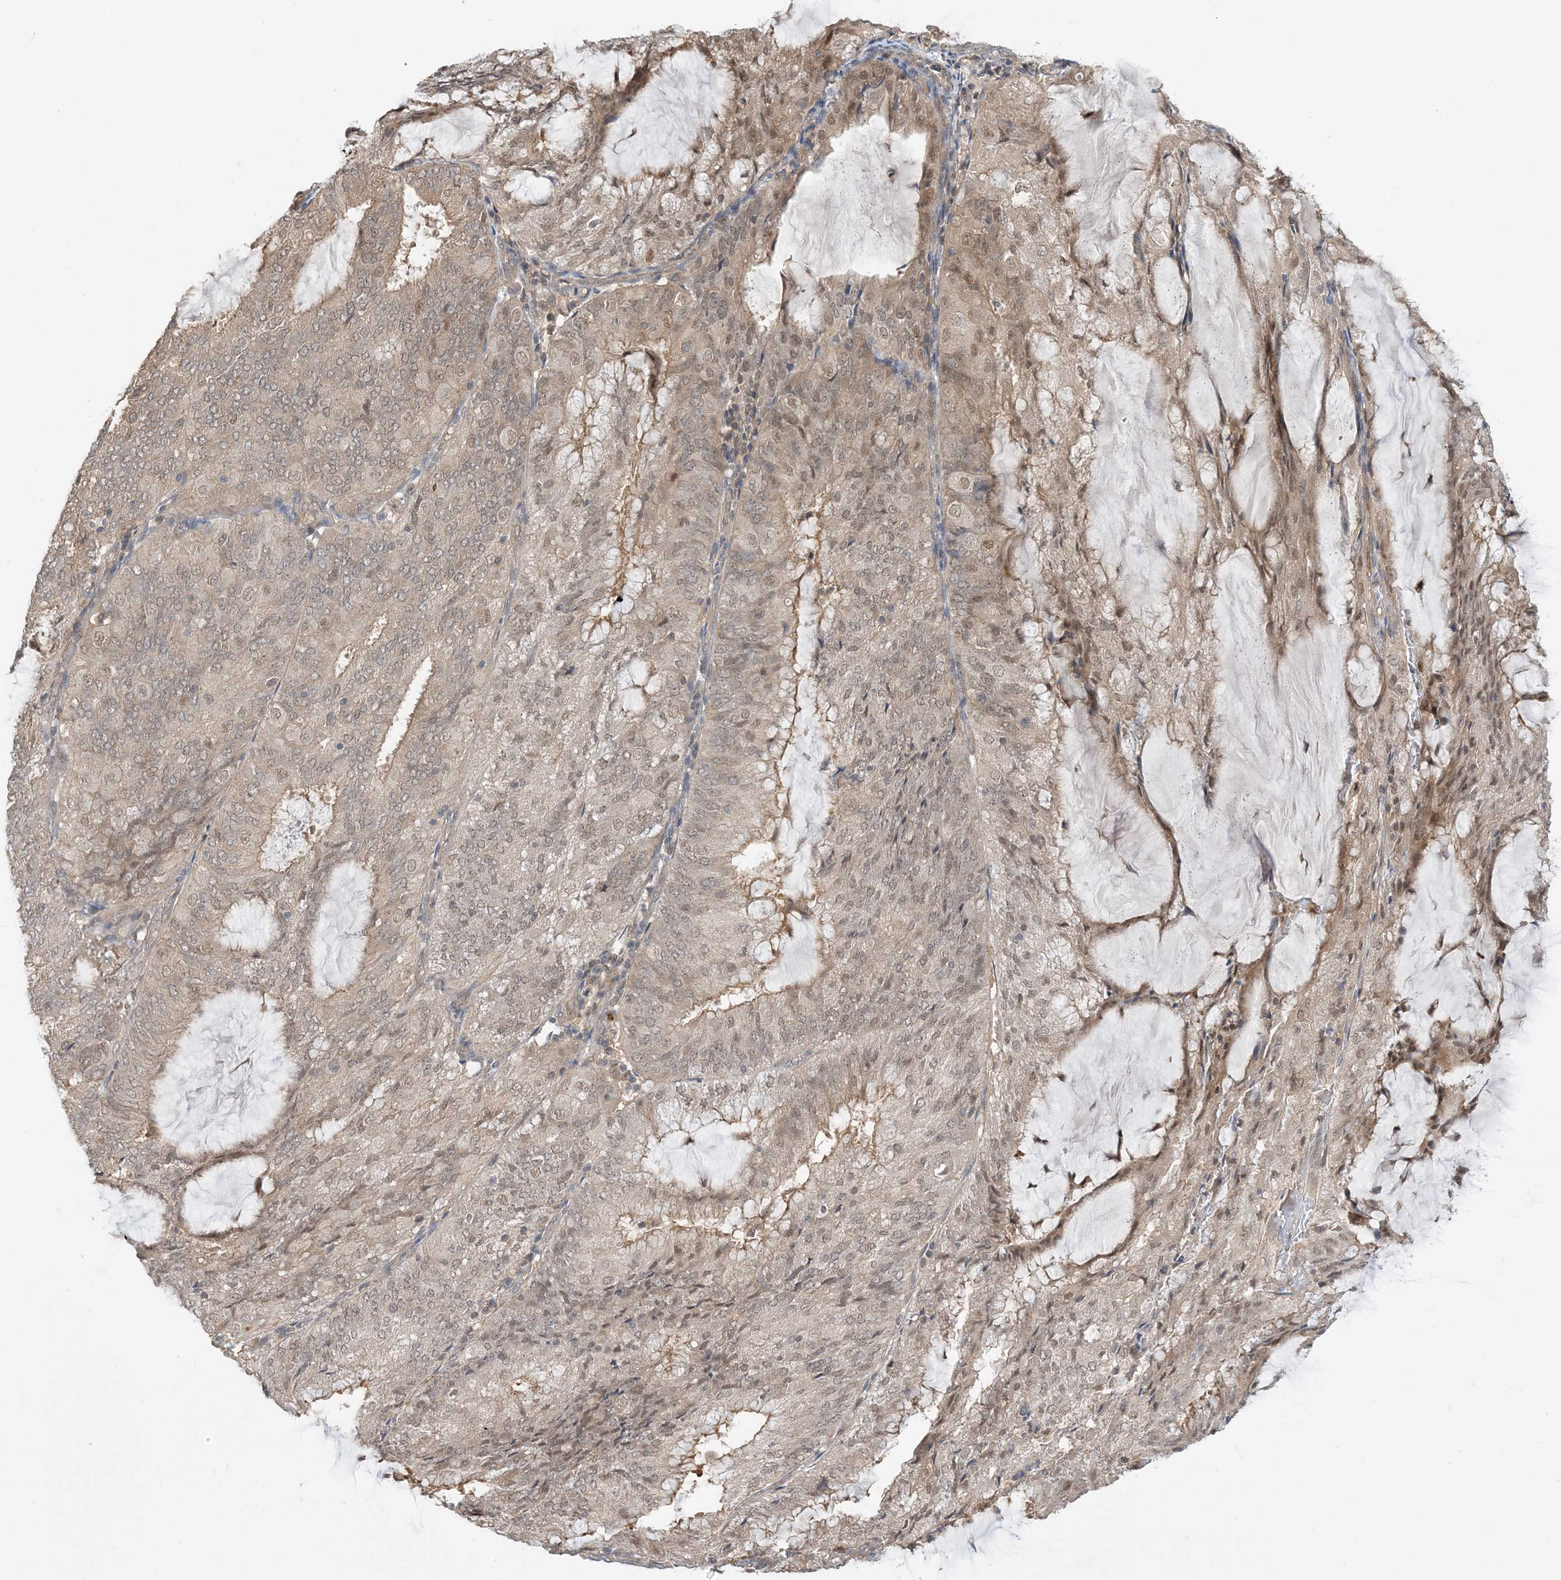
{"staining": {"intensity": "weak", "quantity": "25%-75%", "location": "nuclear"}, "tissue": "endometrial cancer", "cell_type": "Tumor cells", "image_type": "cancer", "snomed": [{"axis": "morphology", "description": "Adenocarcinoma, NOS"}, {"axis": "topography", "description": "Endometrium"}], "caption": "A histopathology image of adenocarcinoma (endometrial) stained for a protein demonstrates weak nuclear brown staining in tumor cells. The protein is shown in brown color, while the nuclei are stained blue.", "gene": "WDR26", "patient": {"sex": "female", "age": 81}}